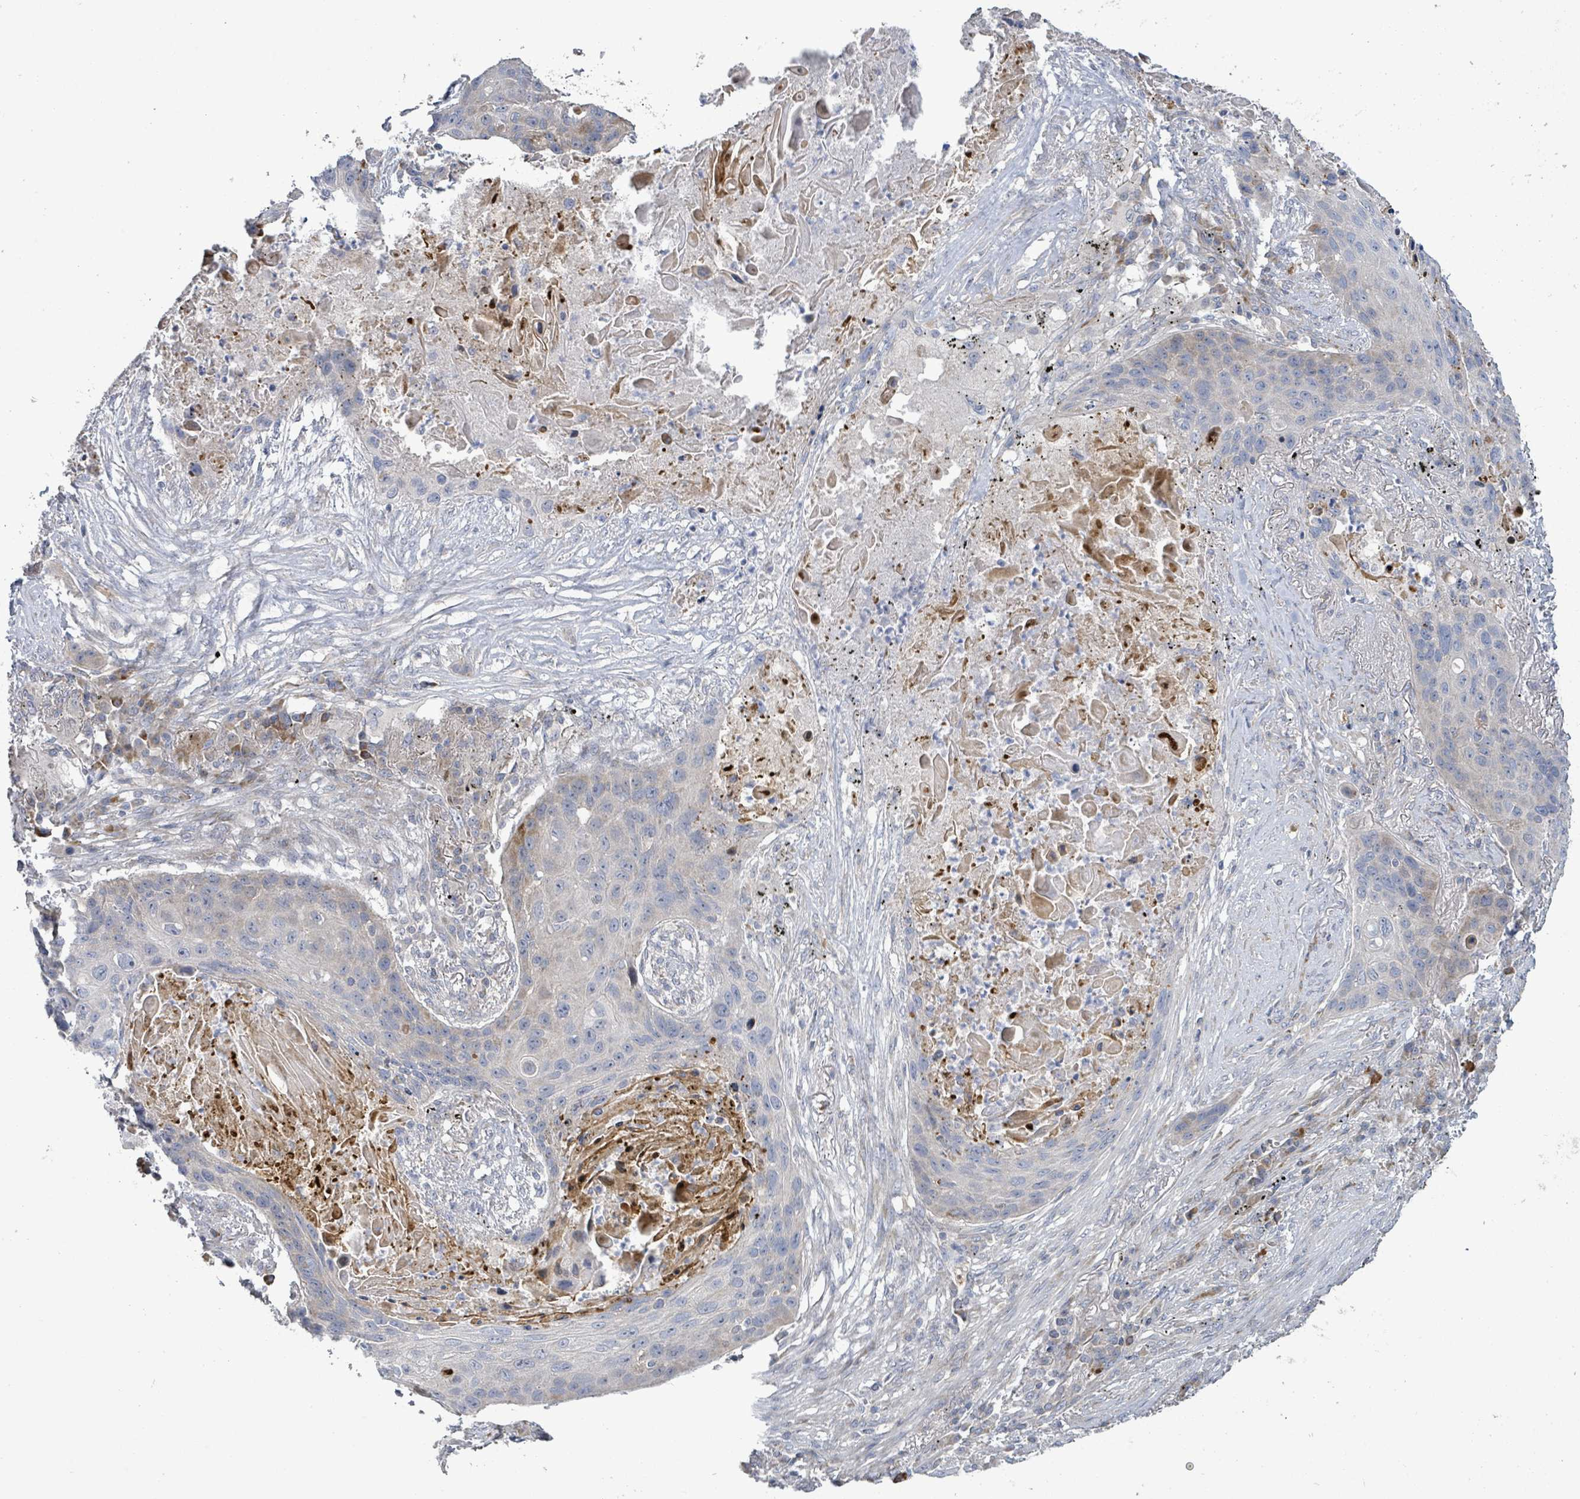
{"staining": {"intensity": "weak", "quantity": "<25%", "location": "cytoplasmic/membranous"}, "tissue": "lung cancer", "cell_type": "Tumor cells", "image_type": "cancer", "snomed": [{"axis": "morphology", "description": "Squamous cell carcinoma, NOS"}, {"axis": "topography", "description": "Lung"}], "caption": "Immunohistochemistry (IHC) image of neoplastic tissue: lung squamous cell carcinoma stained with DAB exhibits no significant protein positivity in tumor cells.", "gene": "LILRA4", "patient": {"sex": "female", "age": 63}}